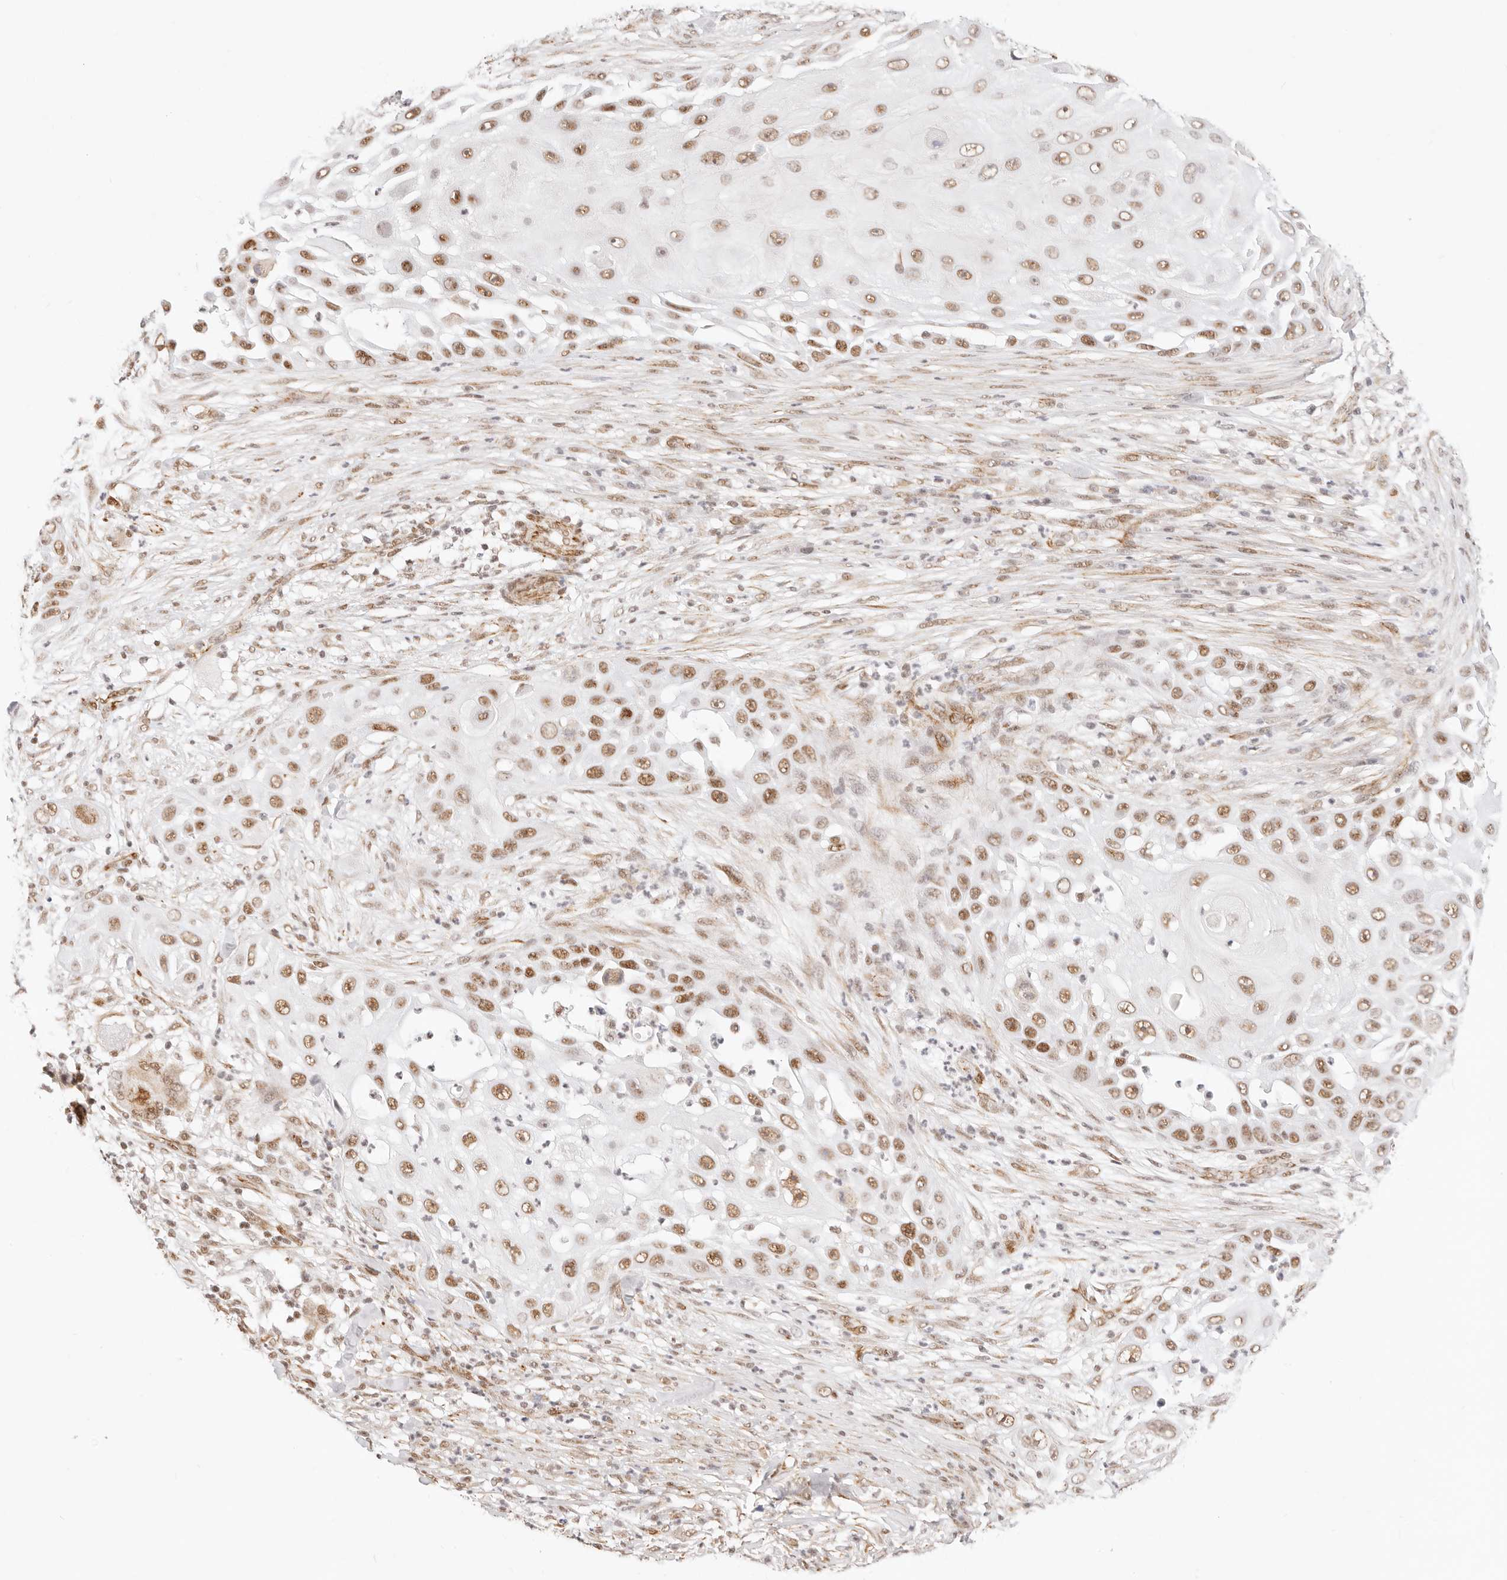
{"staining": {"intensity": "moderate", "quantity": ">75%", "location": "nuclear"}, "tissue": "skin cancer", "cell_type": "Tumor cells", "image_type": "cancer", "snomed": [{"axis": "morphology", "description": "Squamous cell carcinoma, NOS"}, {"axis": "topography", "description": "Skin"}], "caption": "Brown immunohistochemical staining in human skin cancer (squamous cell carcinoma) exhibits moderate nuclear expression in about >75% of tumor cells.", "gene": "ZC3H11A", "patient": {"sex": "female", "age": 44}}